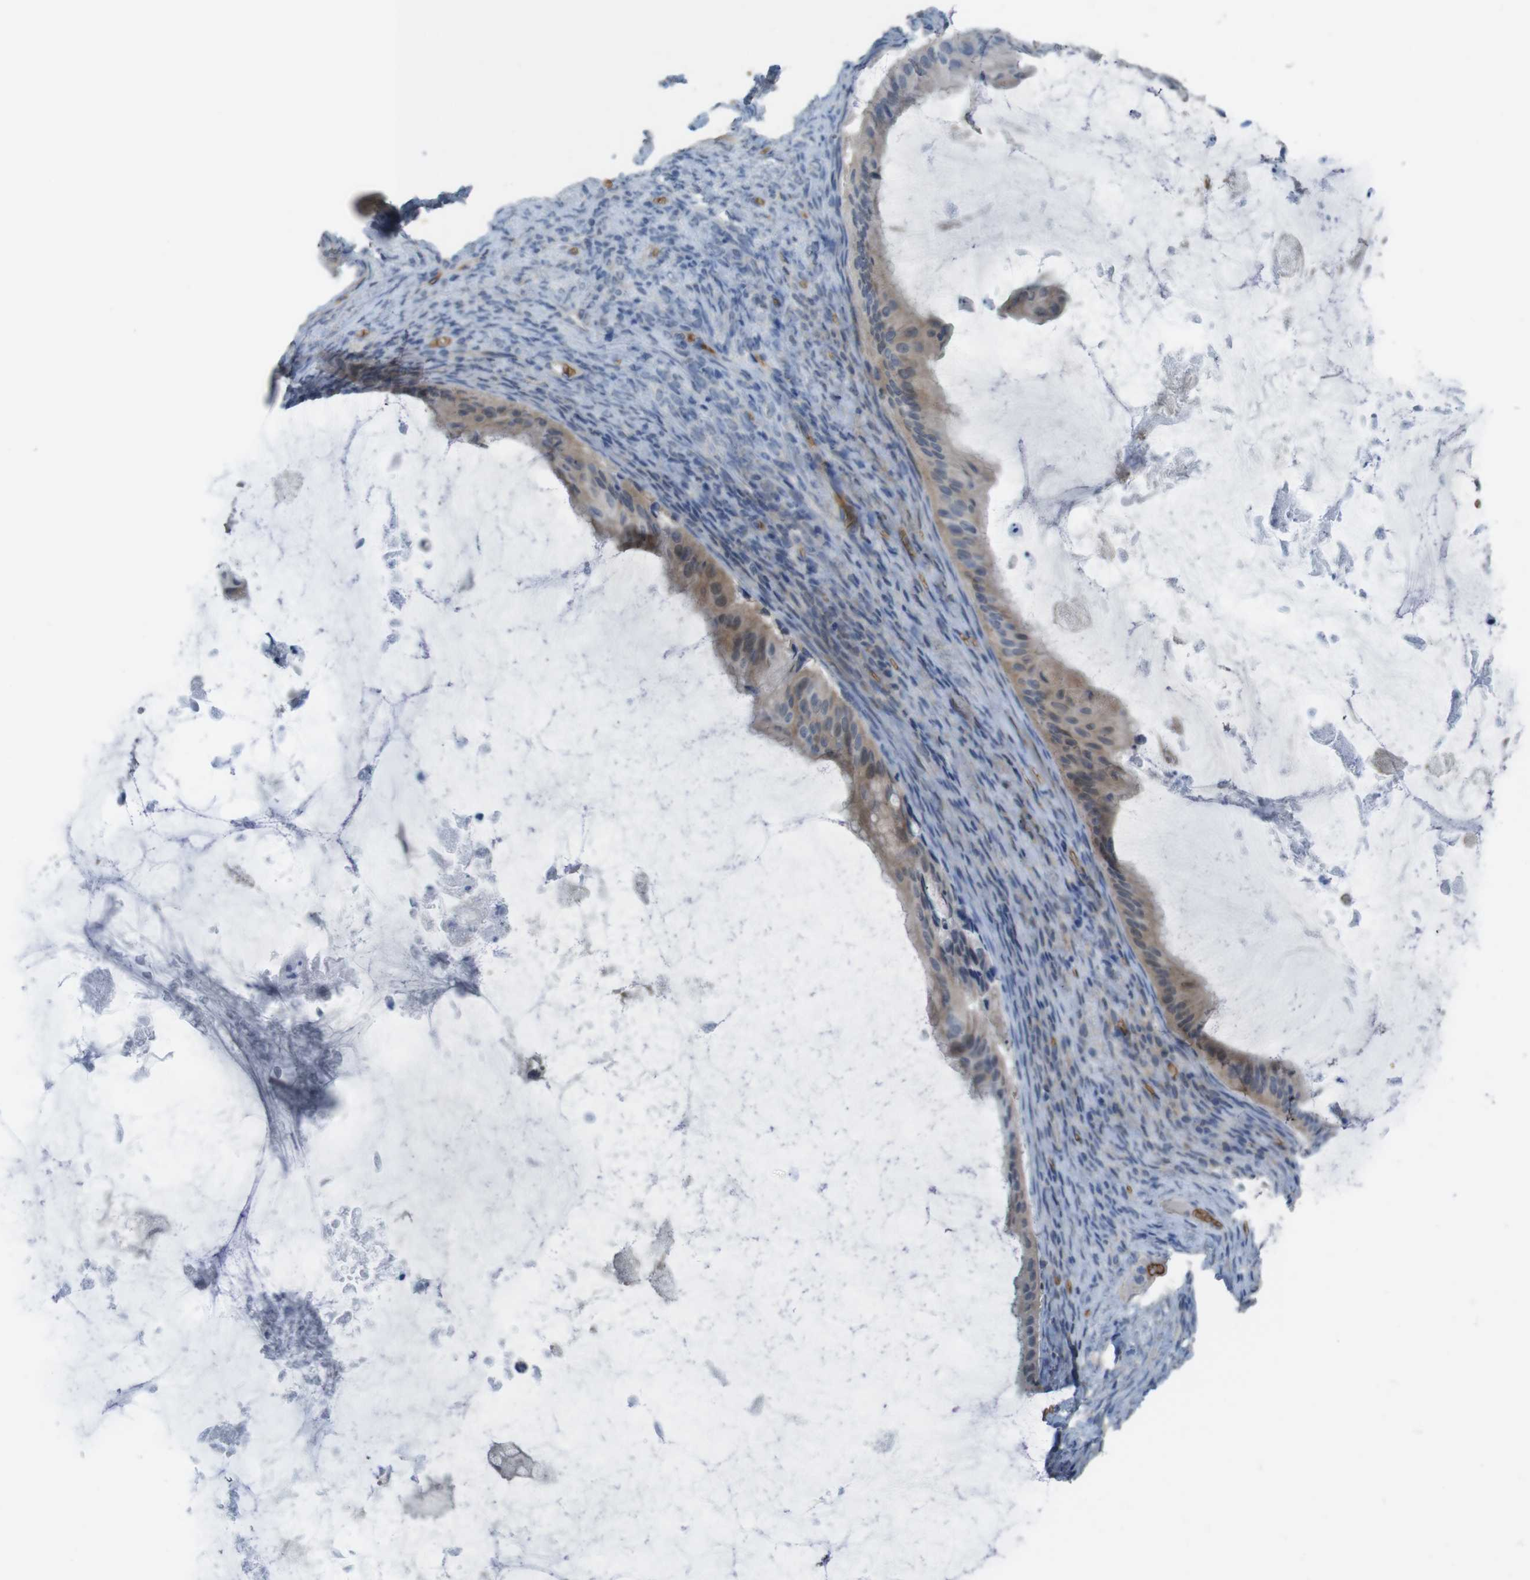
{"staining": {"intensity": "moderate", "quantity": "25%-75%", "location": "cytoplasmic/membranous"}, "tissue": "ovarian cancer", "cell_type": "Tumor cells", "image_type": "cancer", "snomed": [{"axis": "morphology", "description": "Cystadenocarcinoma, mucinous, NOS"}, {"axis": "topography", "description": "Ovary"}], "caption": "An IHC micrograph of tumor tissue is shown. Protein staining in brown highlights moderate cytoplasmic/membranous positivity in ovarian cancer within tumor cells.", "gene": "GYPA", "patient": {"sex": "female", "age": 61}}